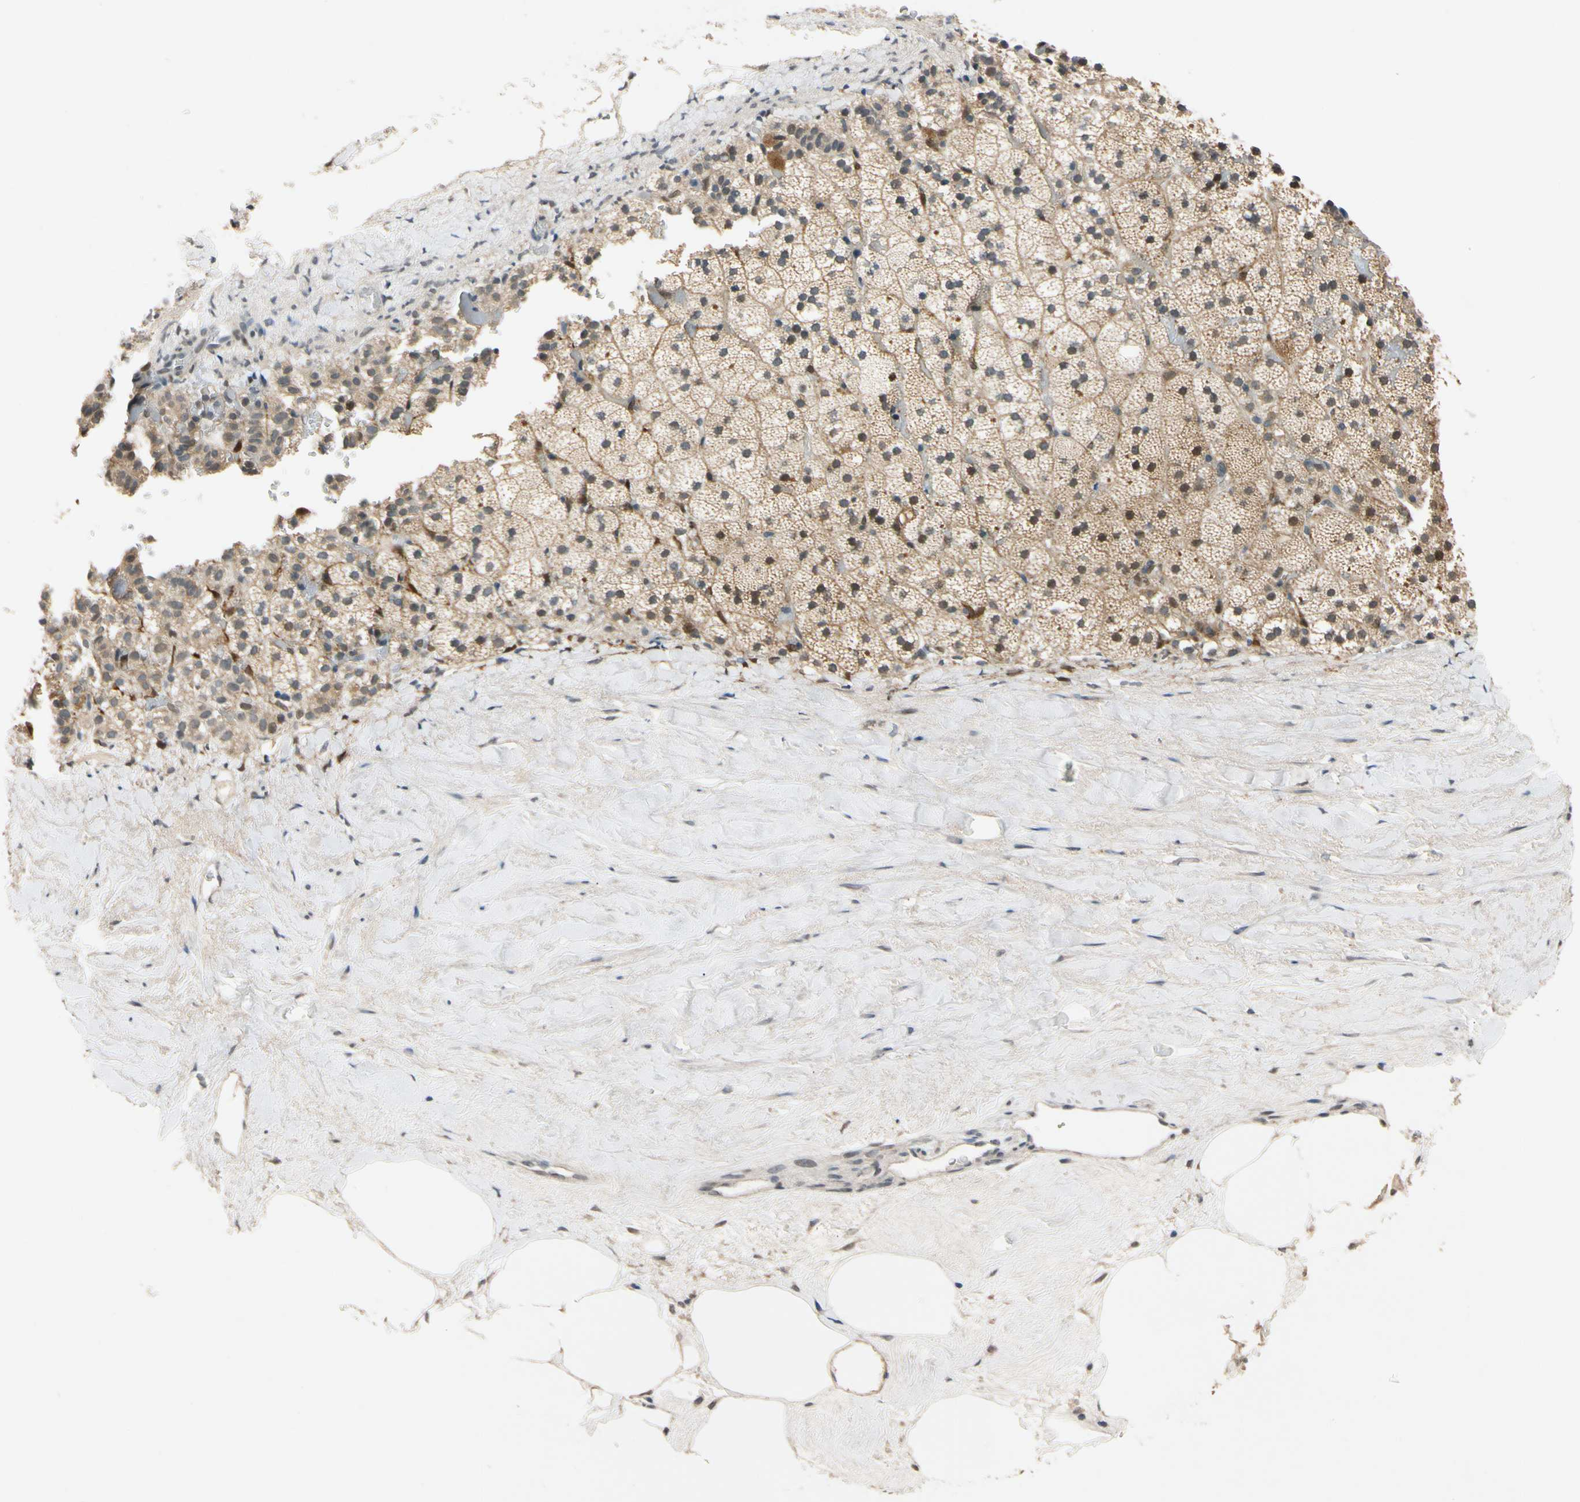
{"staining": {"intensity": "strong", "quantity": ">75%", "location": "cytoplasmic/membranous,nuclear"}, "tissue": "adrenal gland", "cell_type": "Glandular cells", "image_type": "normal", "snomed": [{"axis": "morphology", "description": "Normal tissue, NOS"}, {"axis": "topography", "description": "Adrenal gland"}], "caption": "IHC histopathology image of normal adrenal gland: adrenal gland stained using immunohistochemistry reveals high levels of strong protein expression localized specifically in the cytoplasmic/membranous,nuclear of glandular cells, appearing as a cytoplasmic/membranous,nuclear brown color.", "gene": "RIOX2", "patient": {"sex": "male", "age": 35}}